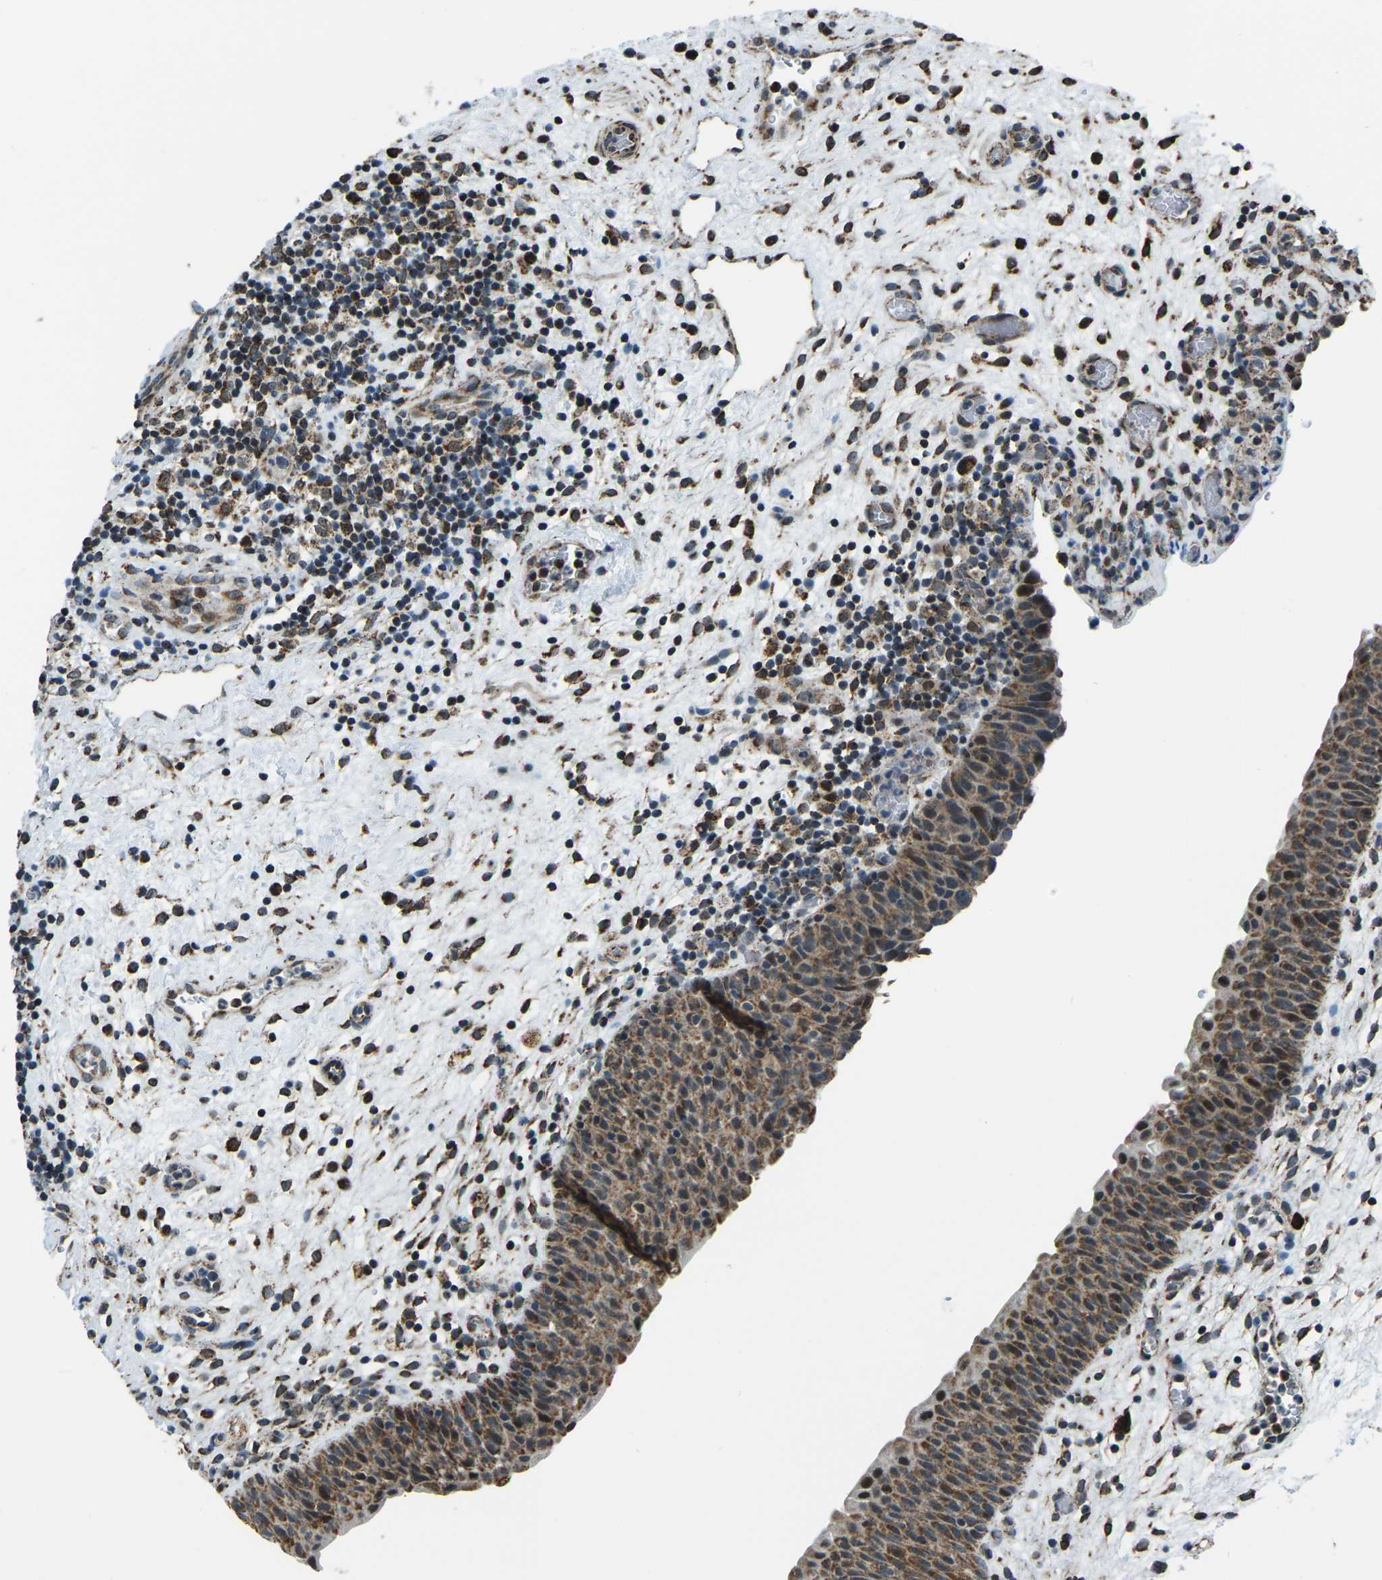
{"staining": {"intensity": "moderate", "quantity": ">75%", "location": "cytoplasmic/membranous"}, "tissue": "urinary bladder", "cell_type": "Urothelial cells", "image_type": "normal", "snomed": [{"axis": "morphology", "description": "Normal tissue, NOS"}, {"axis": "topography", "description": "Urinary bladder"}], "caption": "Brown immunohistochemical staining in normal human urinary bladder demonstrates moderate cytoplasmic/membranous expression in approximately >75% of urothelial cells.", "gene": "RBM33", "patient": {"sex": "male", "age": 37}}